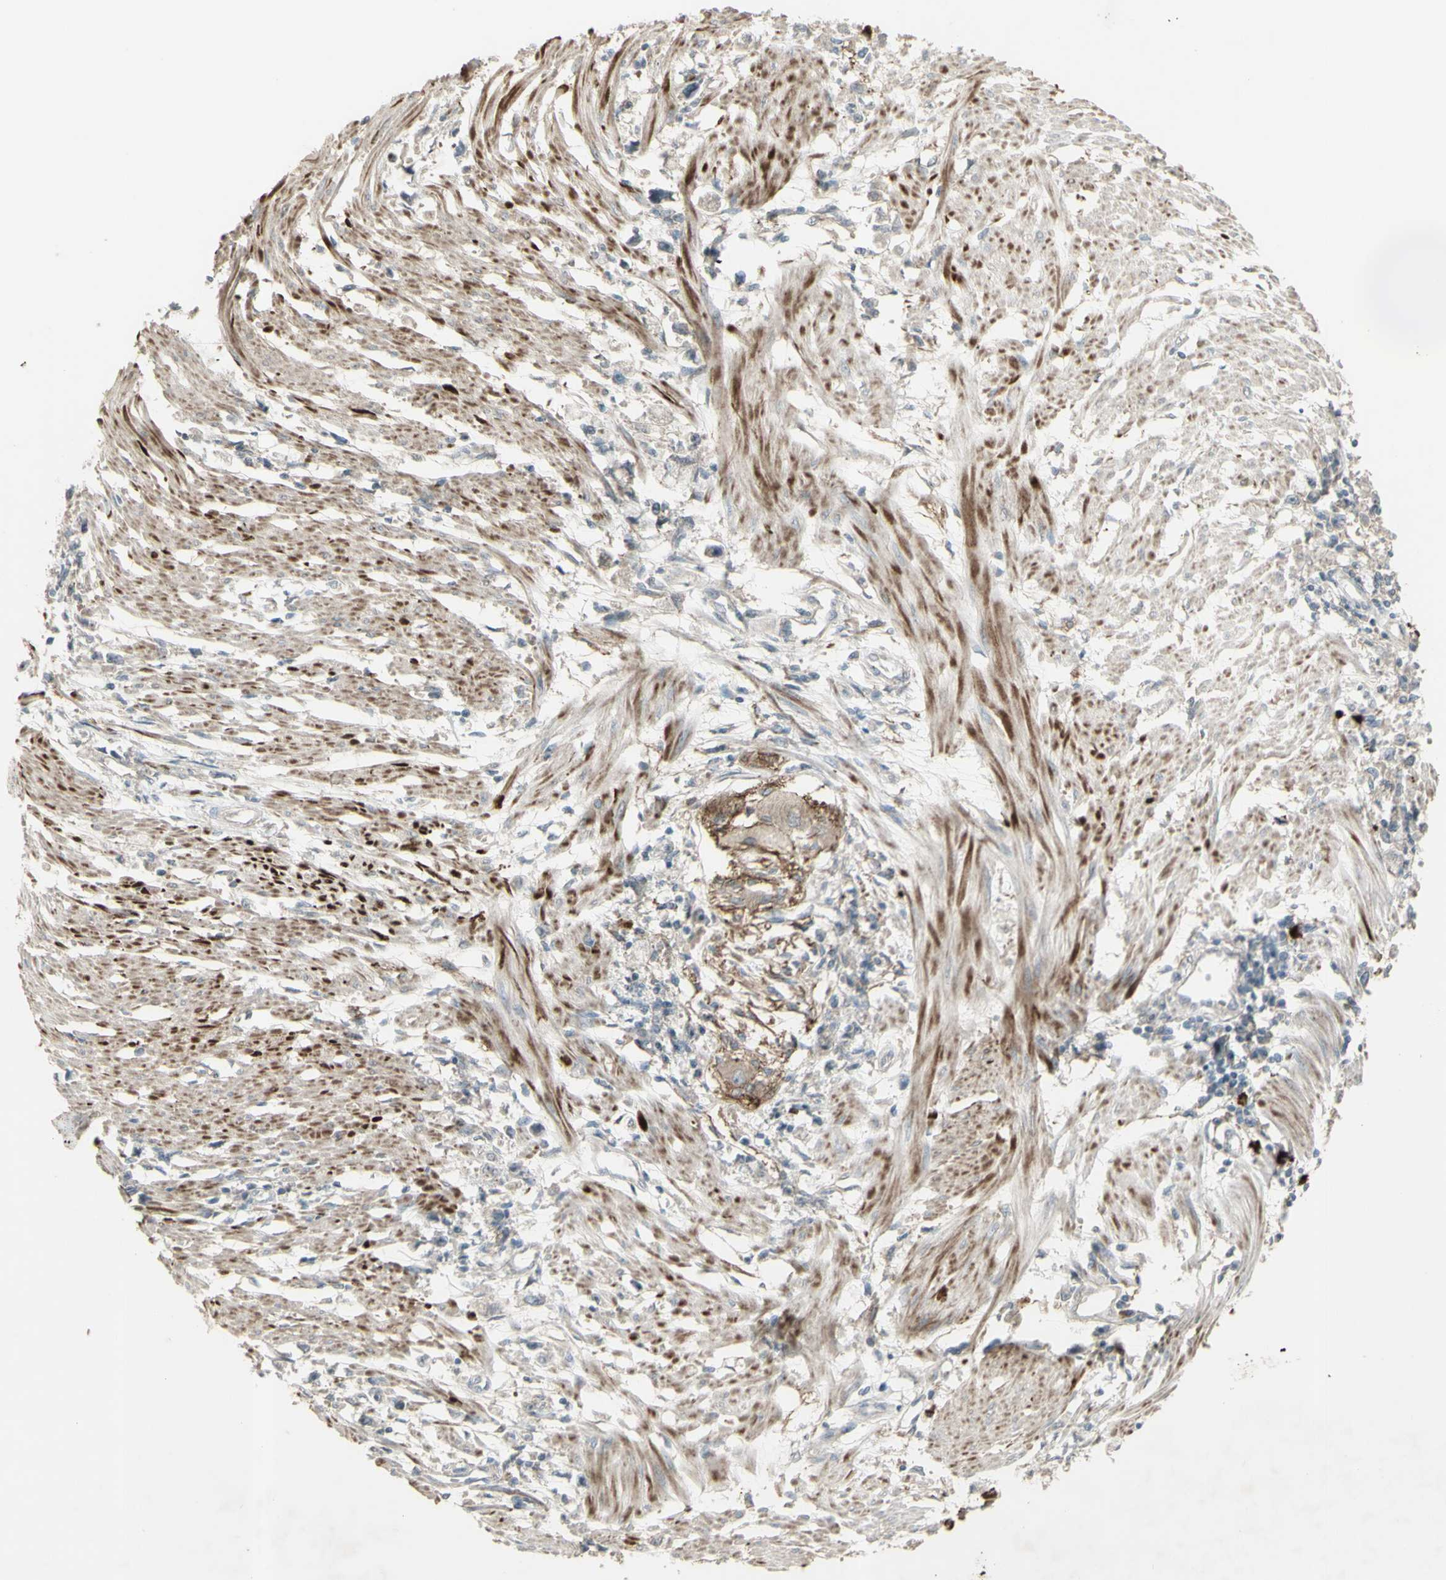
{"staining": {"intensity": "weak", "quantity": ">75%", "location": "cytoplasmic/membranous"}, "tissue": "stomach cancer", "cell_type": "Tumor cells", "image_type": "cancer", "snomed": [{"axis": "morphology", "description": "Adenocarcinoma, NOS"}, {"axis": "topography", "description": "Stomach"}], "caption": "An immunohistochemistry (IHC) histopathology image of neoplastic tissue is shown. Protein staining in brown shows weak cytoplasmic/membranous positivity in stomach cancer (adenocarcinoma) within tumor cells.", "gene": "GRAMD1B", "patient": {"sex": "female", "age": 59}}